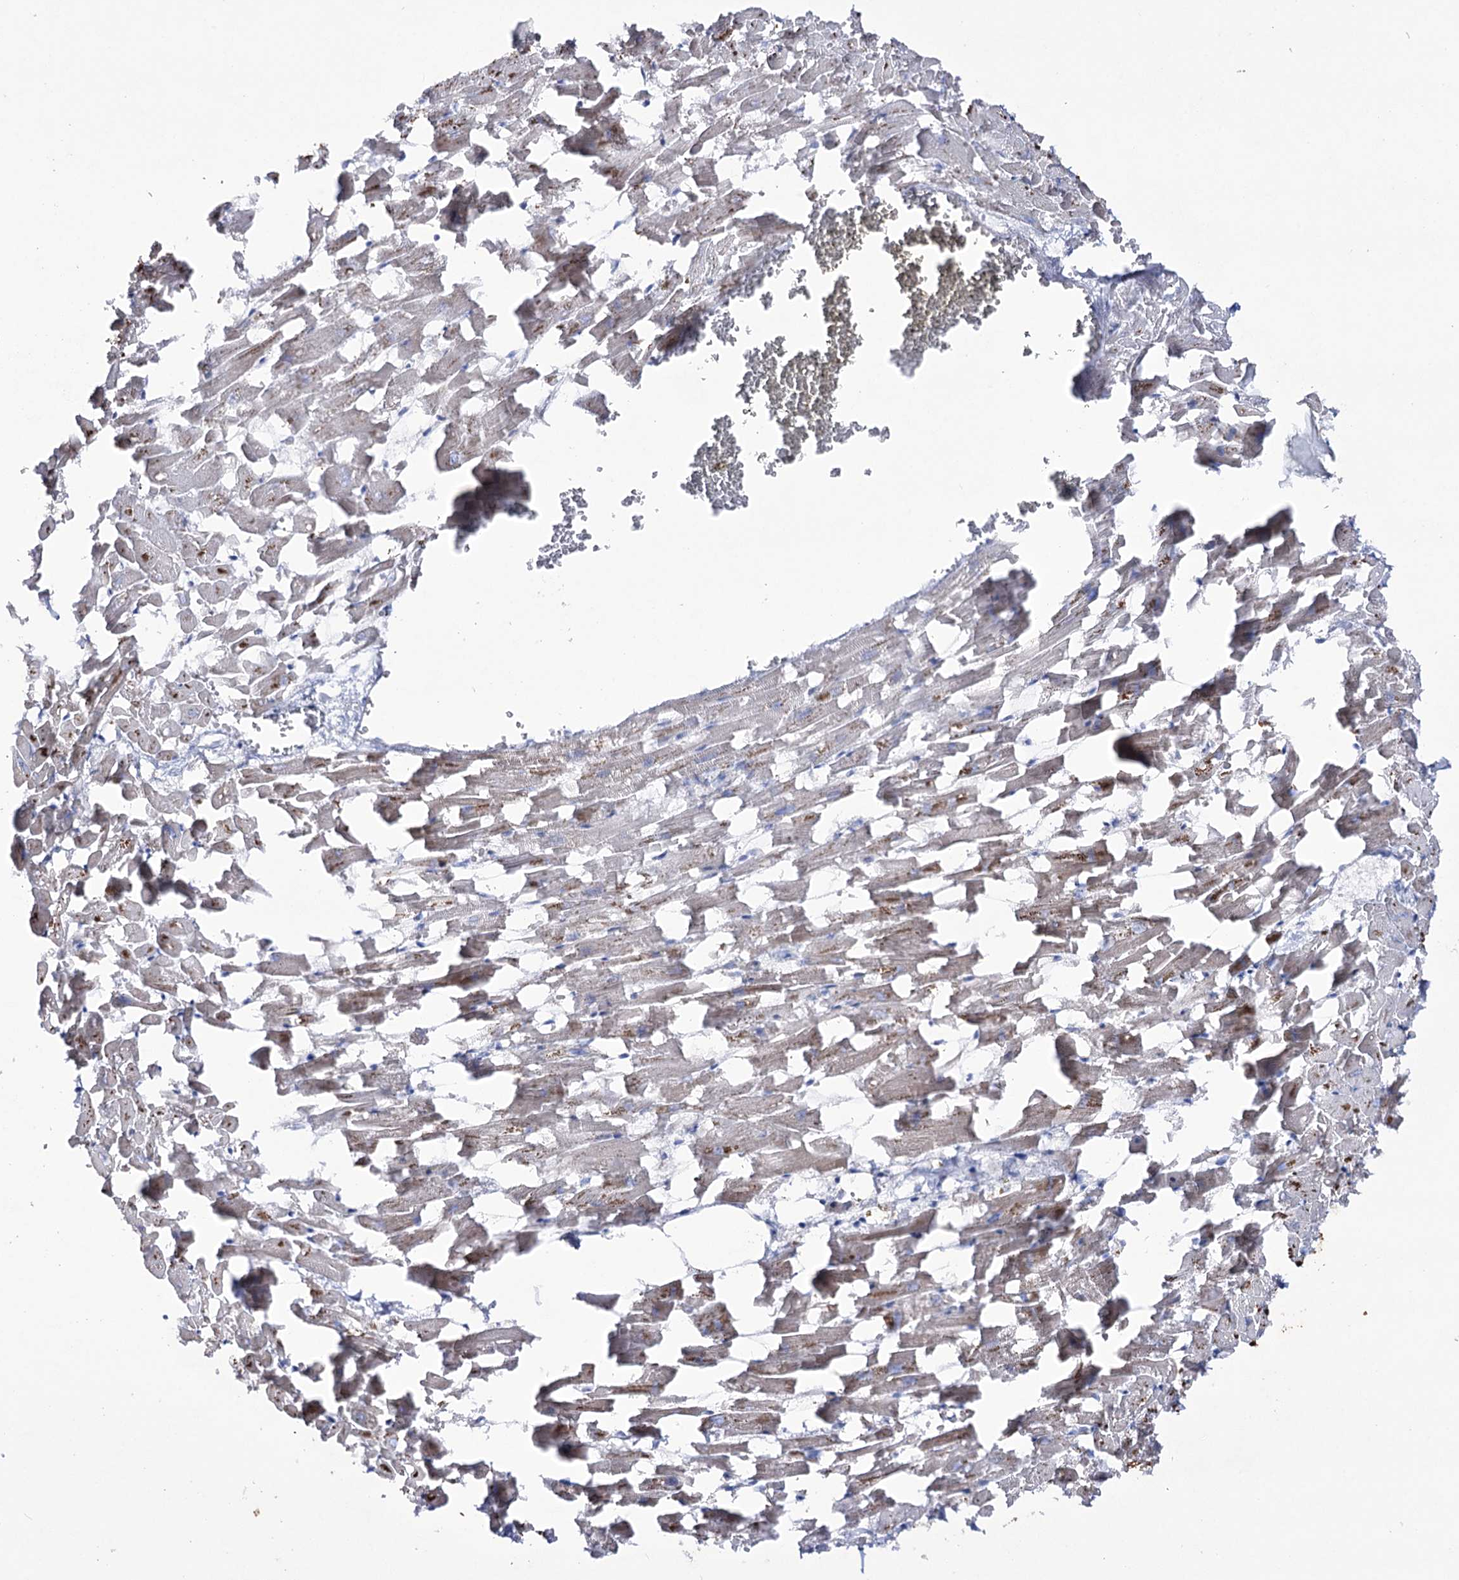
{"staining": {"intensity": "weak", "quantity": ">75%", "location": "cytoplasmic/membranous"}, "tissue": "heart muscle", "cell_type": "Cardiomyocytes", "image_type": "normal", "snomed": [{"axis": "morphology", "description": "Normal tissue, NOS"}, {"axis": "topography", "description": "Heart"}], "caption": "Immunohistochemical staining of unremarkable heart muscle demonstrates >75% levels of weak cytoplasmic/membranous protein expression in about >75% of cardiomyocytes. (brown staining indicates protein expression, while blue staining denotes nuclei).", "gene": "NAGLU", "patient": {"sex": "female", "age": 64}}